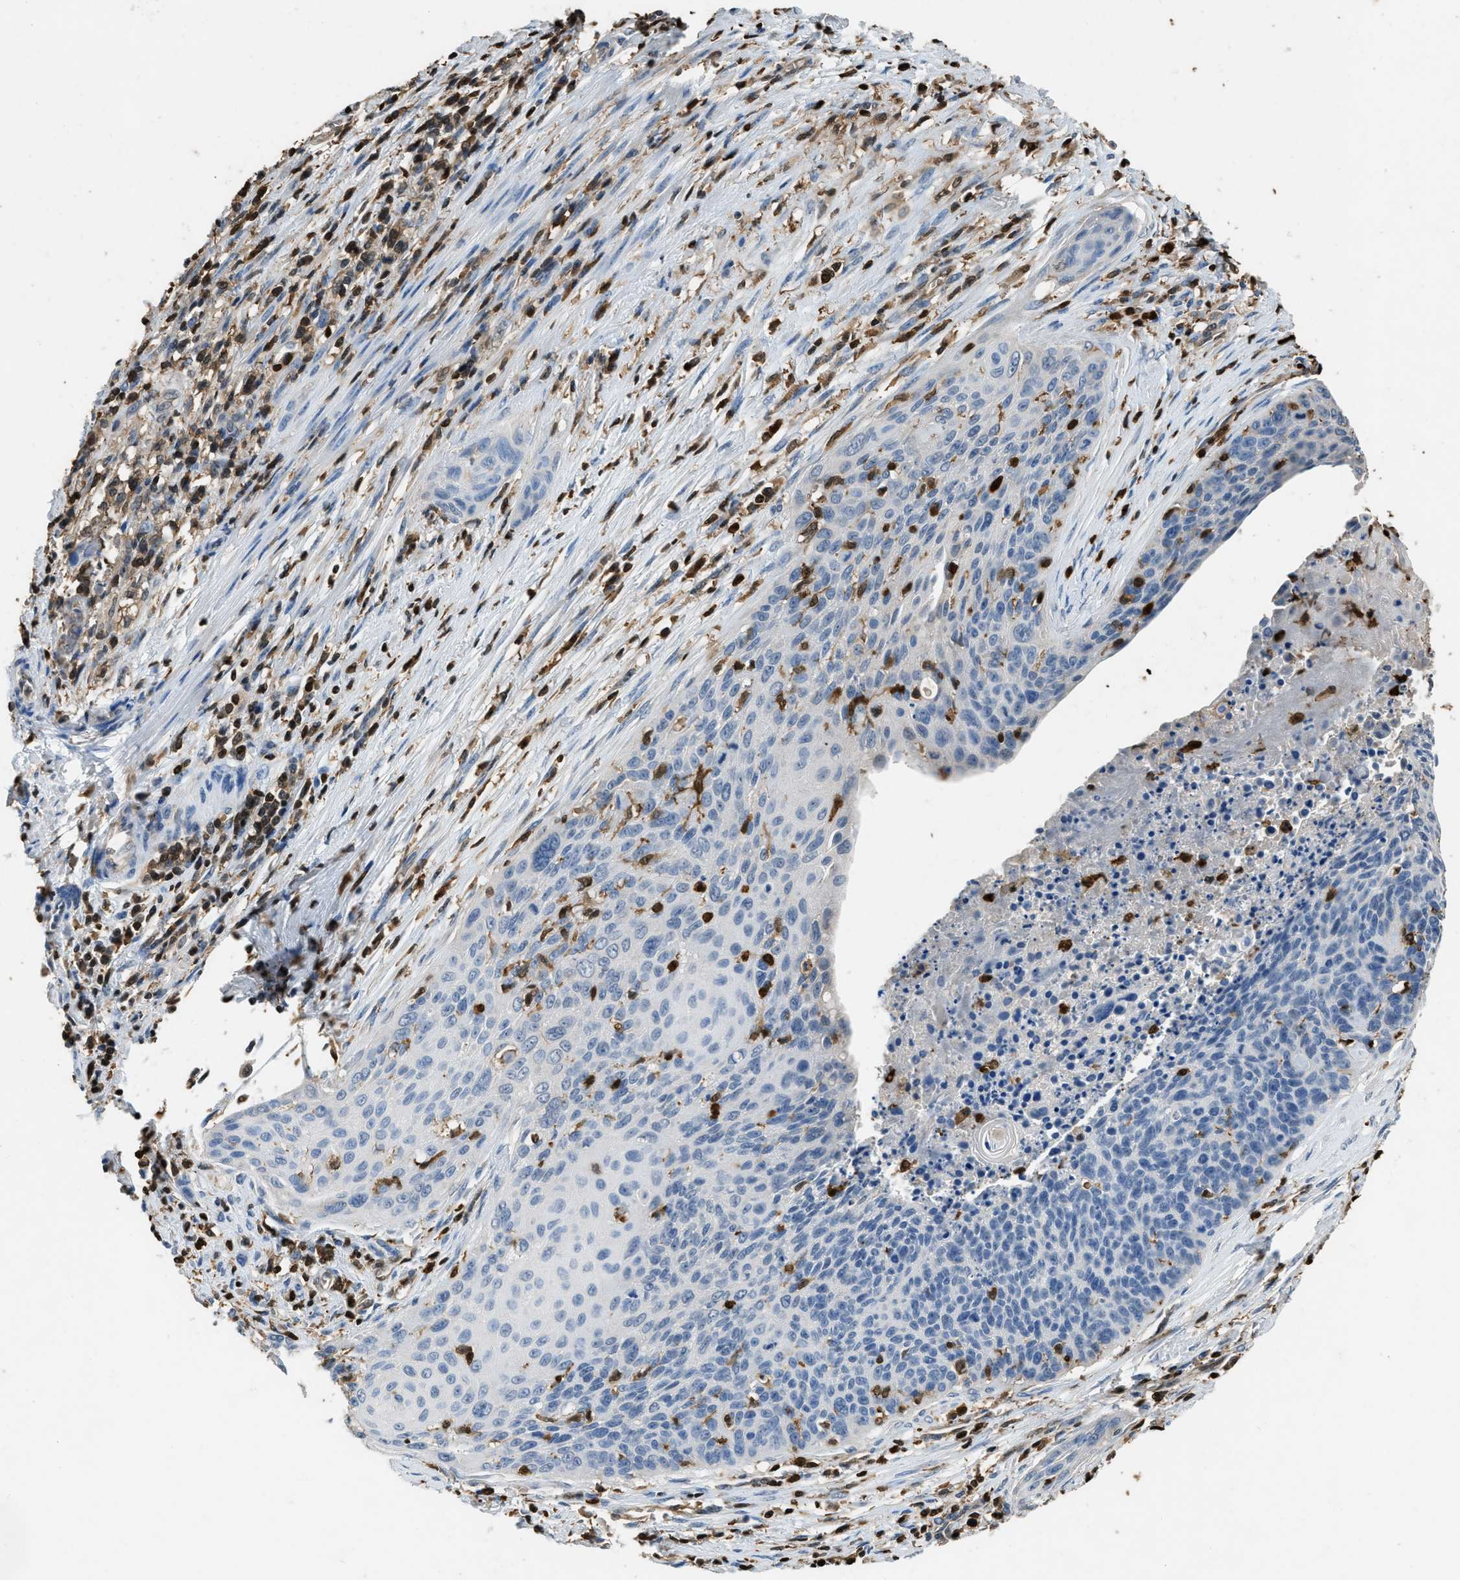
{"staining": {"intensity": "negative", "quantity": "none", "location": "none"}, "tissue": "cervical cancer", "cell_type": "Tumor cells", "image_type": "cancer", "snomed": [{"axis": "morphology", "description": "Squamous cell carcinoma, NOS"}, {"axis": "topography", "description": "Cervix"}], "caption": "Cervical squamous cell carcinoma was stained to show a protein in brown. There is no significant staining in tumor cells.", "gene": "ARHGDIB", "patient": {"sex": "female", "age": 55}}